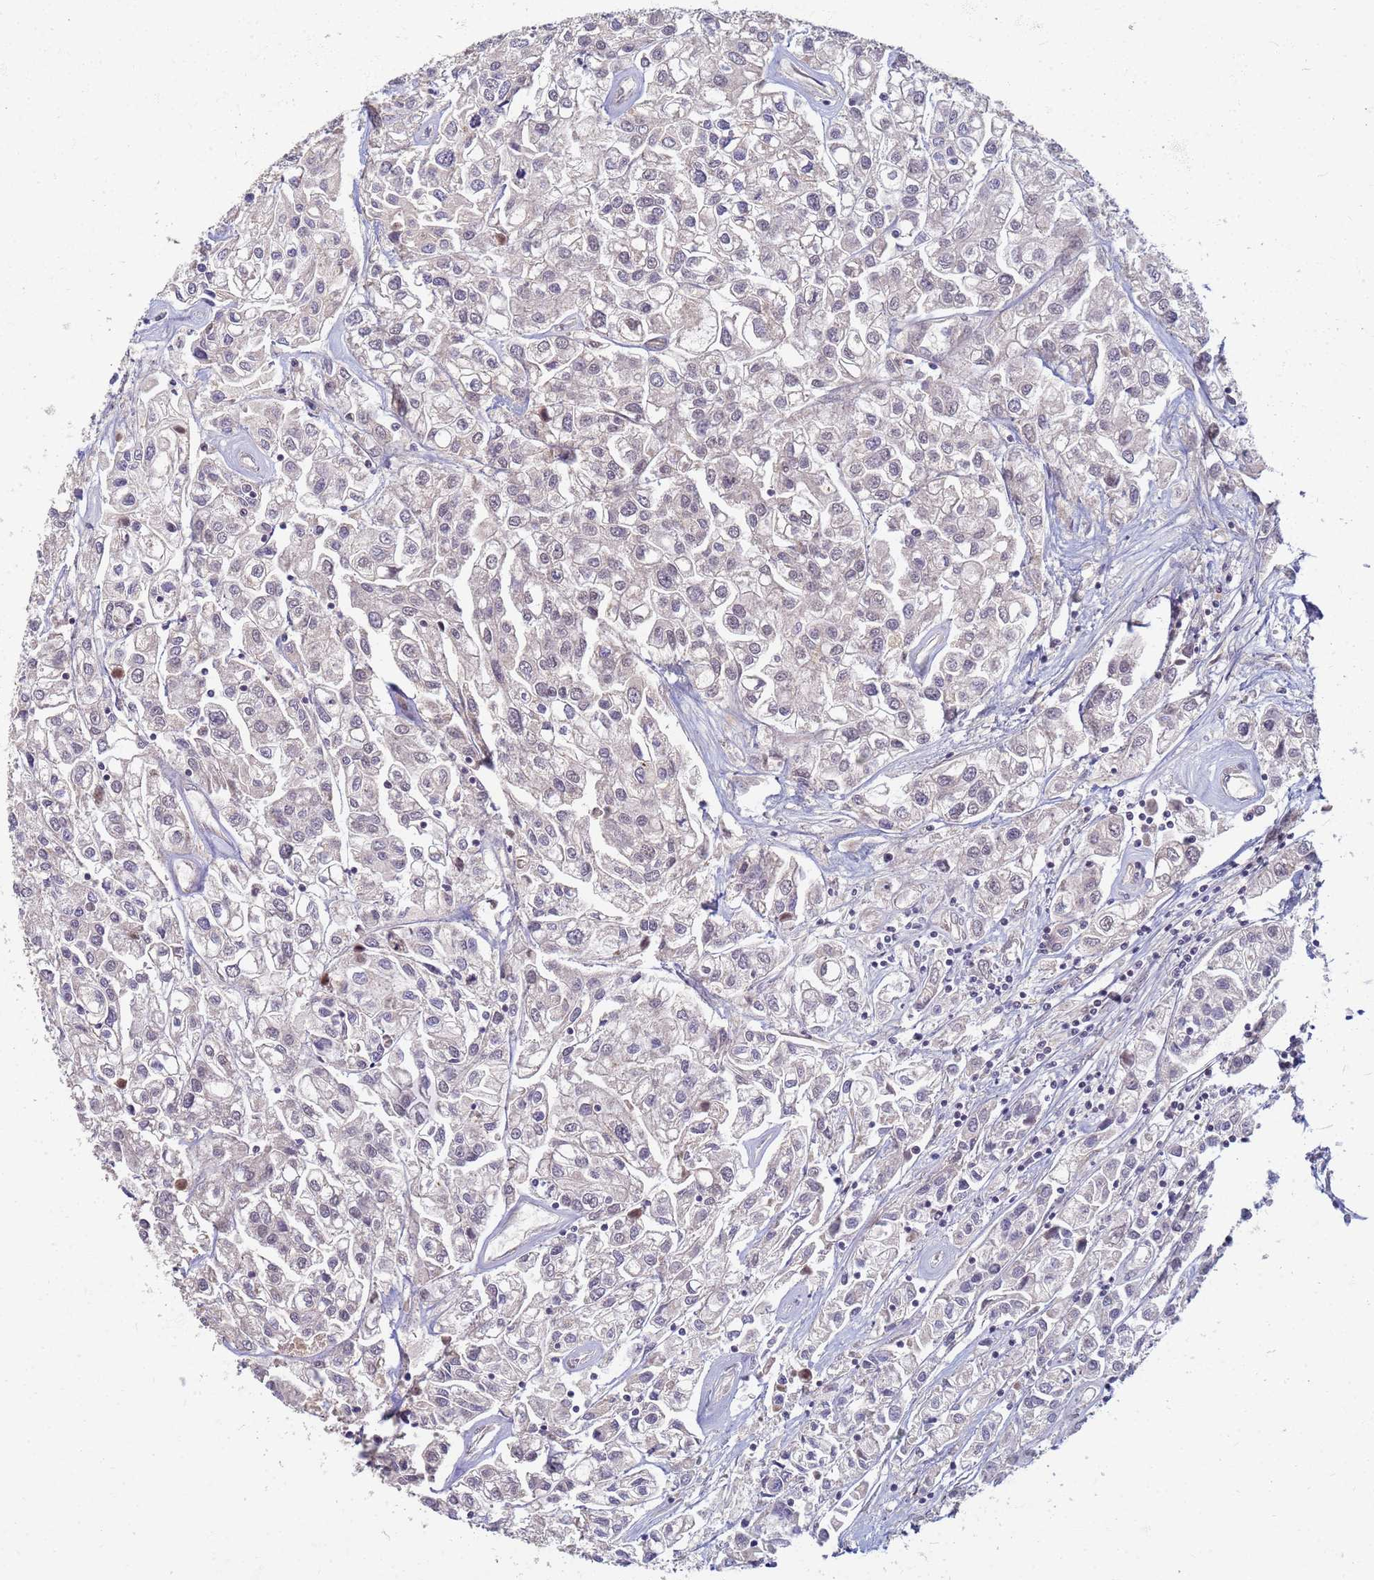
{"staining": {"intensity": "negative", "quantity": "none", "location": "none"}, "tissue": "urothelial cancer", "cell_type": "Tumor cells", "image_type": "cancer", "snomed": [{"axis": "morphology", "description": "Urothelial carcinoma, High grade"}, {"axis": "topography", "description": "Urinary bladder"}], "caption": "Immunohistochemical staining of human urothelial carcinoma (high-grade) shows no significant staining in tumor cells. (DAB immunohistochemistry with hematoxylin counter stain).", "gene": "ITGB4", "patient": {"sex": "male", "age": 67}}